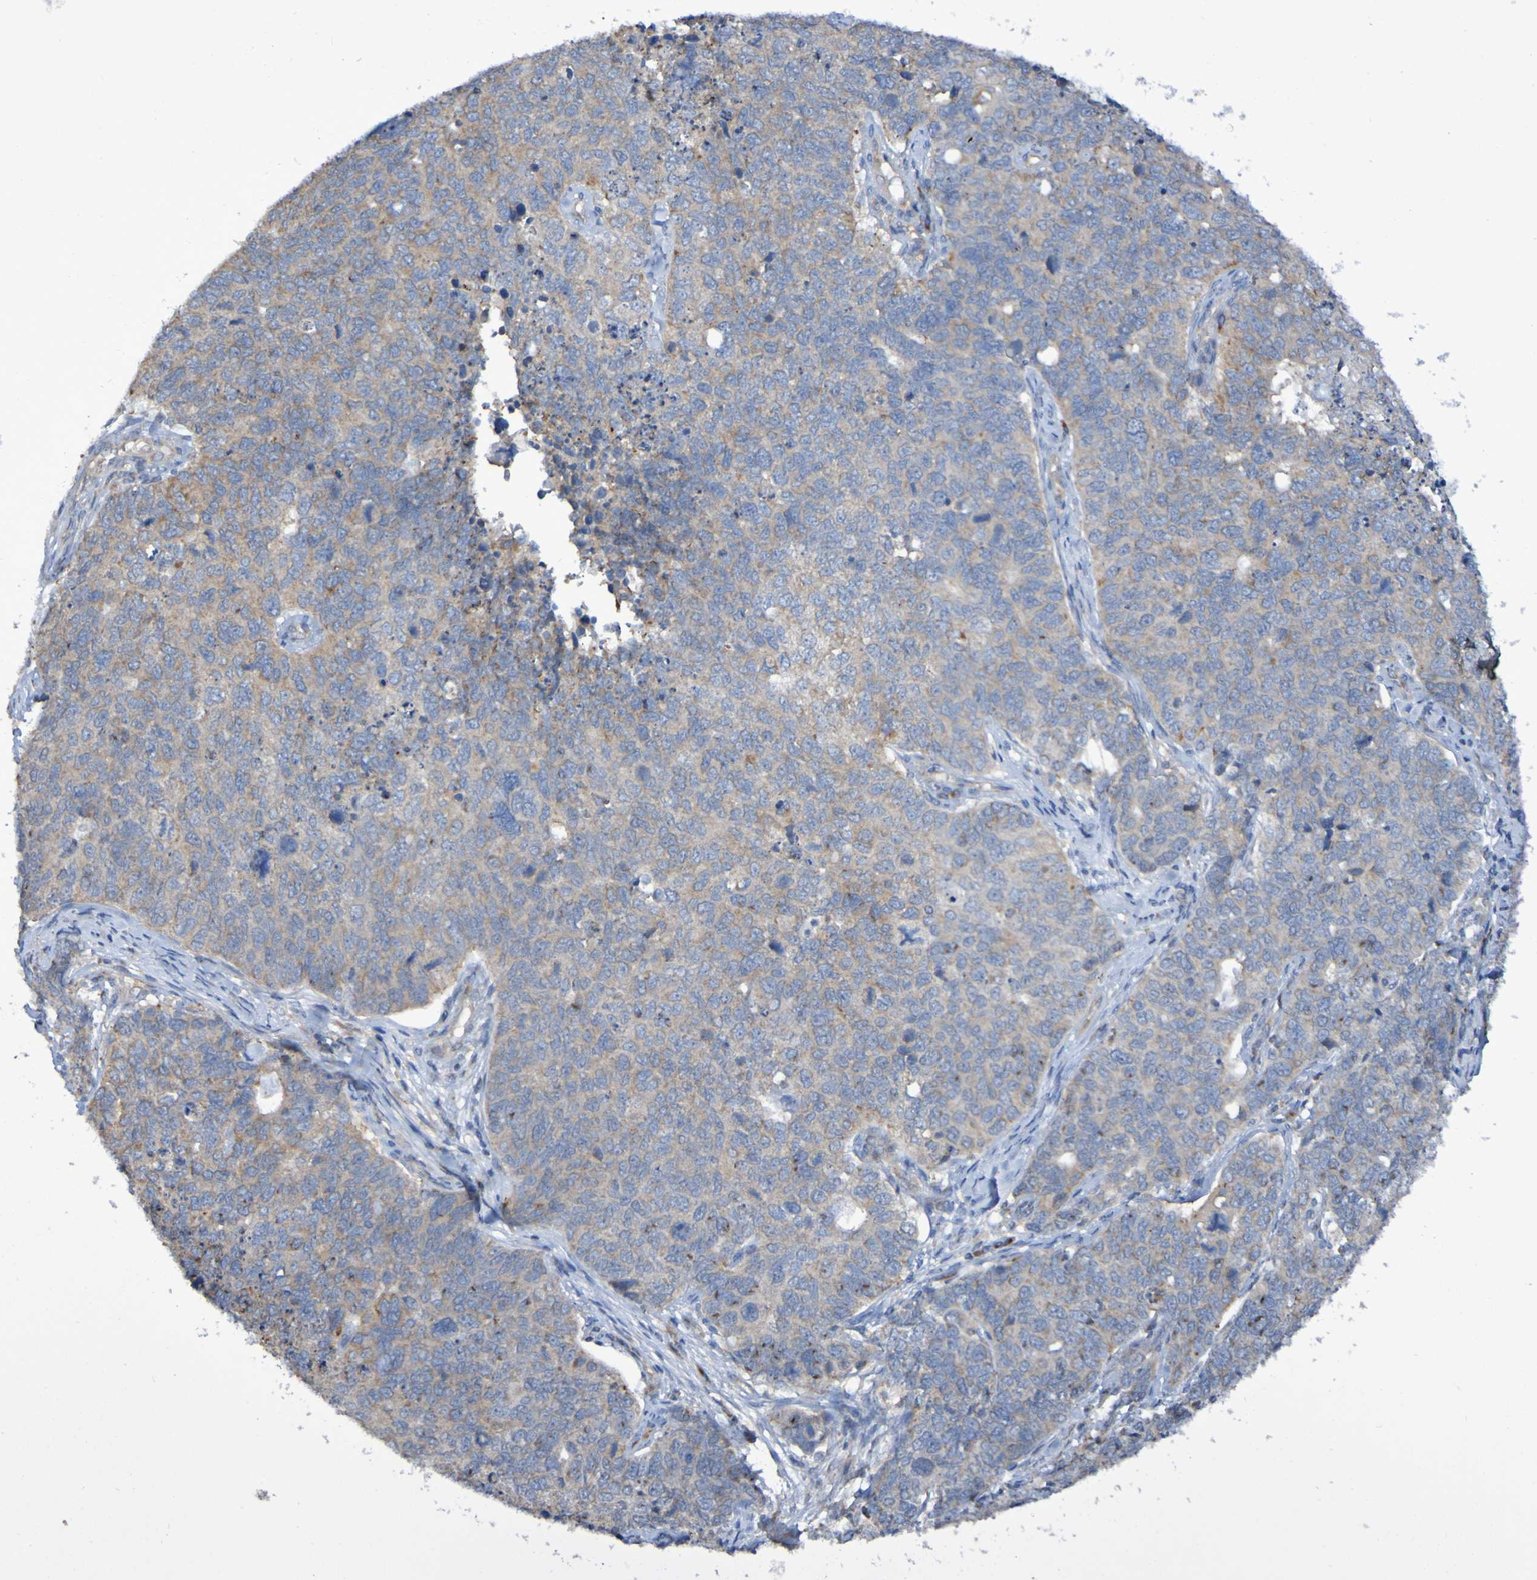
{"staining": {"intensity": "weak", "quantity": ">75%", "location": "cytoplasmic/membranous"}, "tissue": "cervical cancer", "cell_type": "Tumor cells", "image_type": "cancer", "snomed": [{"axis": "morphology", "description": "Squamous cell carcinoma, NOS"}, {"axis": "topography", "description": "Cervix"}], "caption": "Immunohistochemical staining of cervical squamous cell carcinoma reveals low levels of weak cytoplasmic/membranous expression in approximately >75% of tumor cells. The staining is performed using DAB (3,3'-diaminobenzidine) brown chromogen to label protein expression. The nuclei are counter-stained blue using hematoxylin.", "gene": "LMBRD2", "patient": {"sex": "female", "age": 63}}